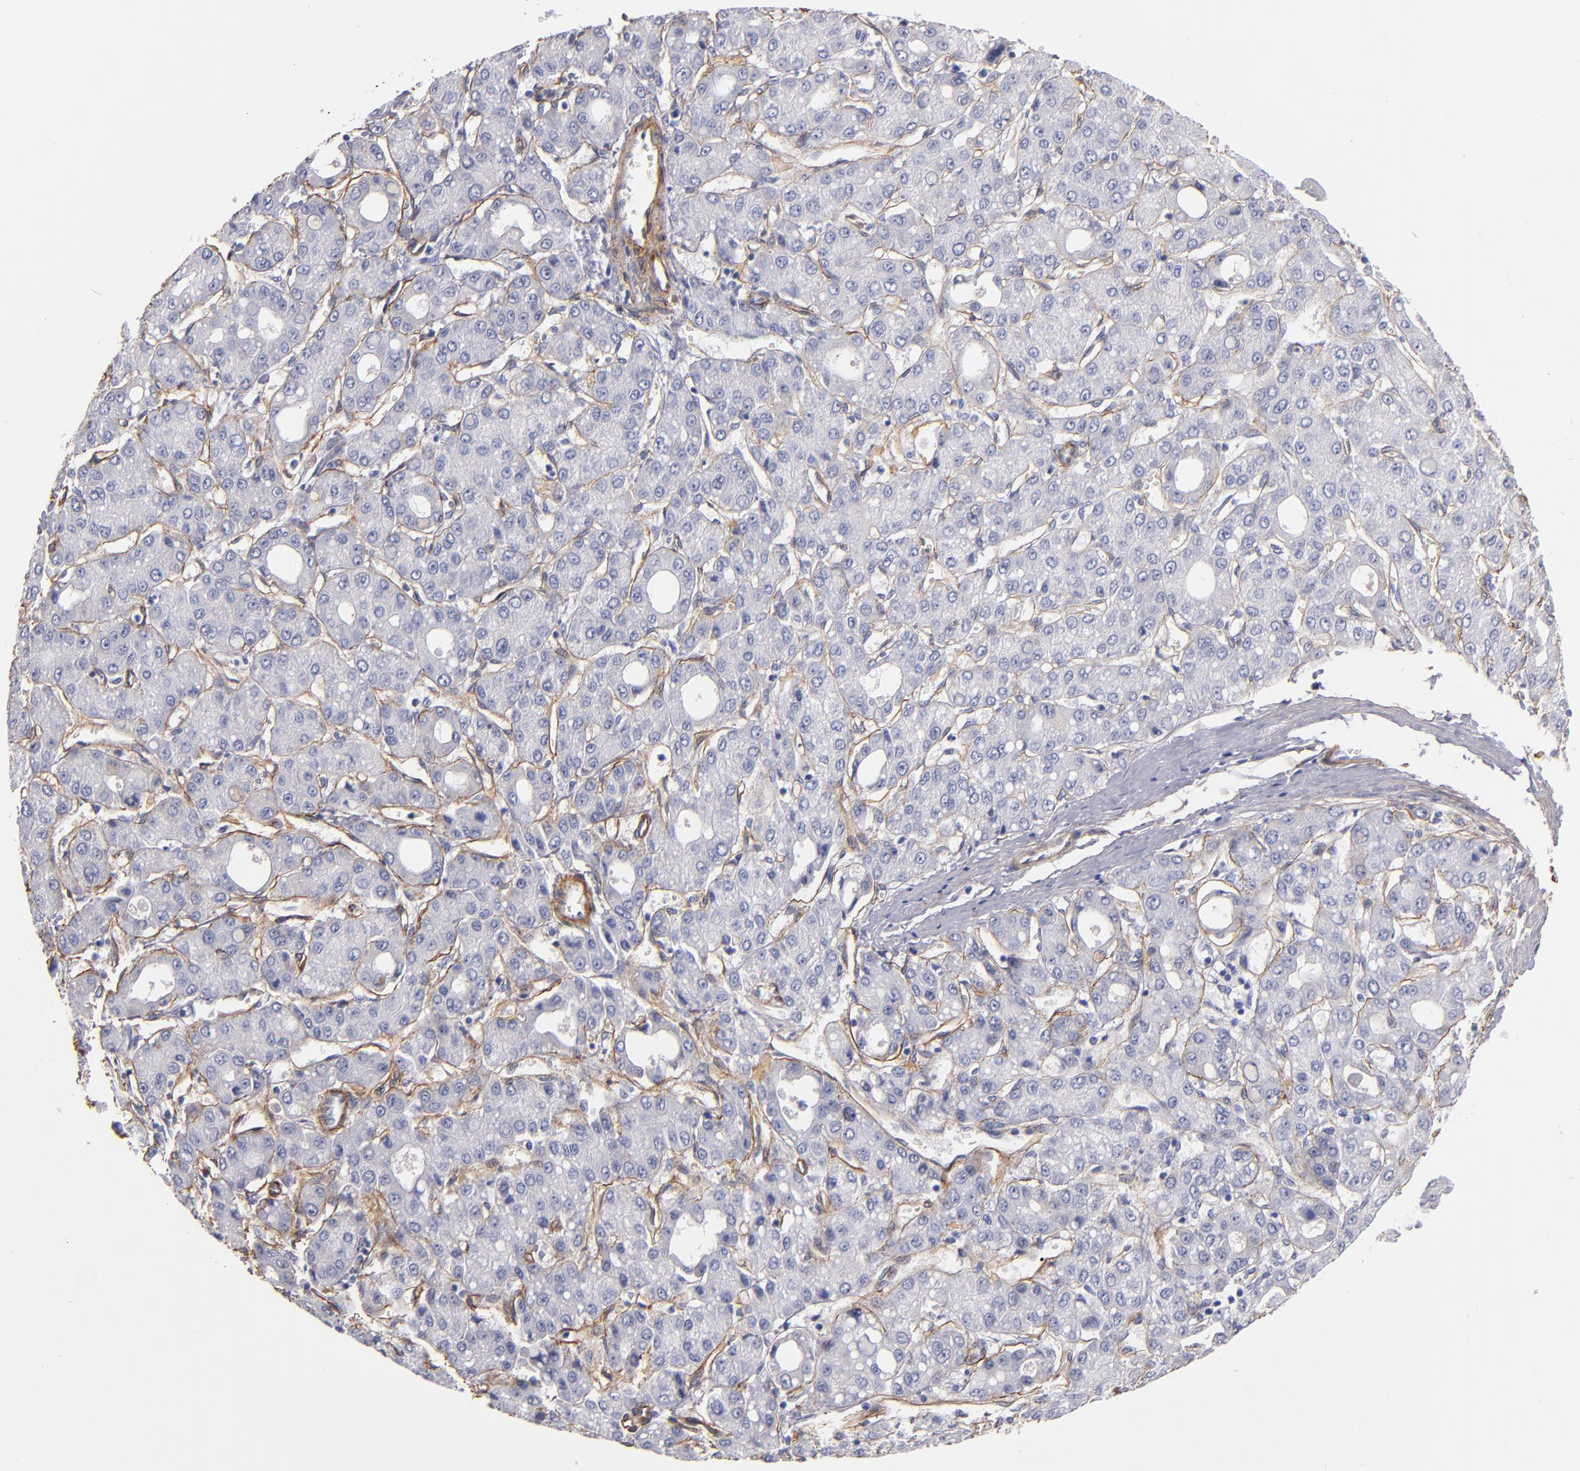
{"staining": {"intensity": "weak", "quantity": "<25%", "location": "cytoplasmic/membranous"}, "tissue": "liver cancer", "cell_type": "Tumor cells", "image_type": "cancer", "snomed": [{"axis": "morphology", "description": "Carcinoma, Hepatocellular, NOS"}, {"axis": "topography", "description": "Liver"}], "caption": "Immunohistochemistry (IHC) photomicrograph of liver hepatocellular carcinoma stained for a protein (brown), which shows no staining in tumor cells.", "gene": "LAMC1", "patient": {"sex": "male", "age": 69}}